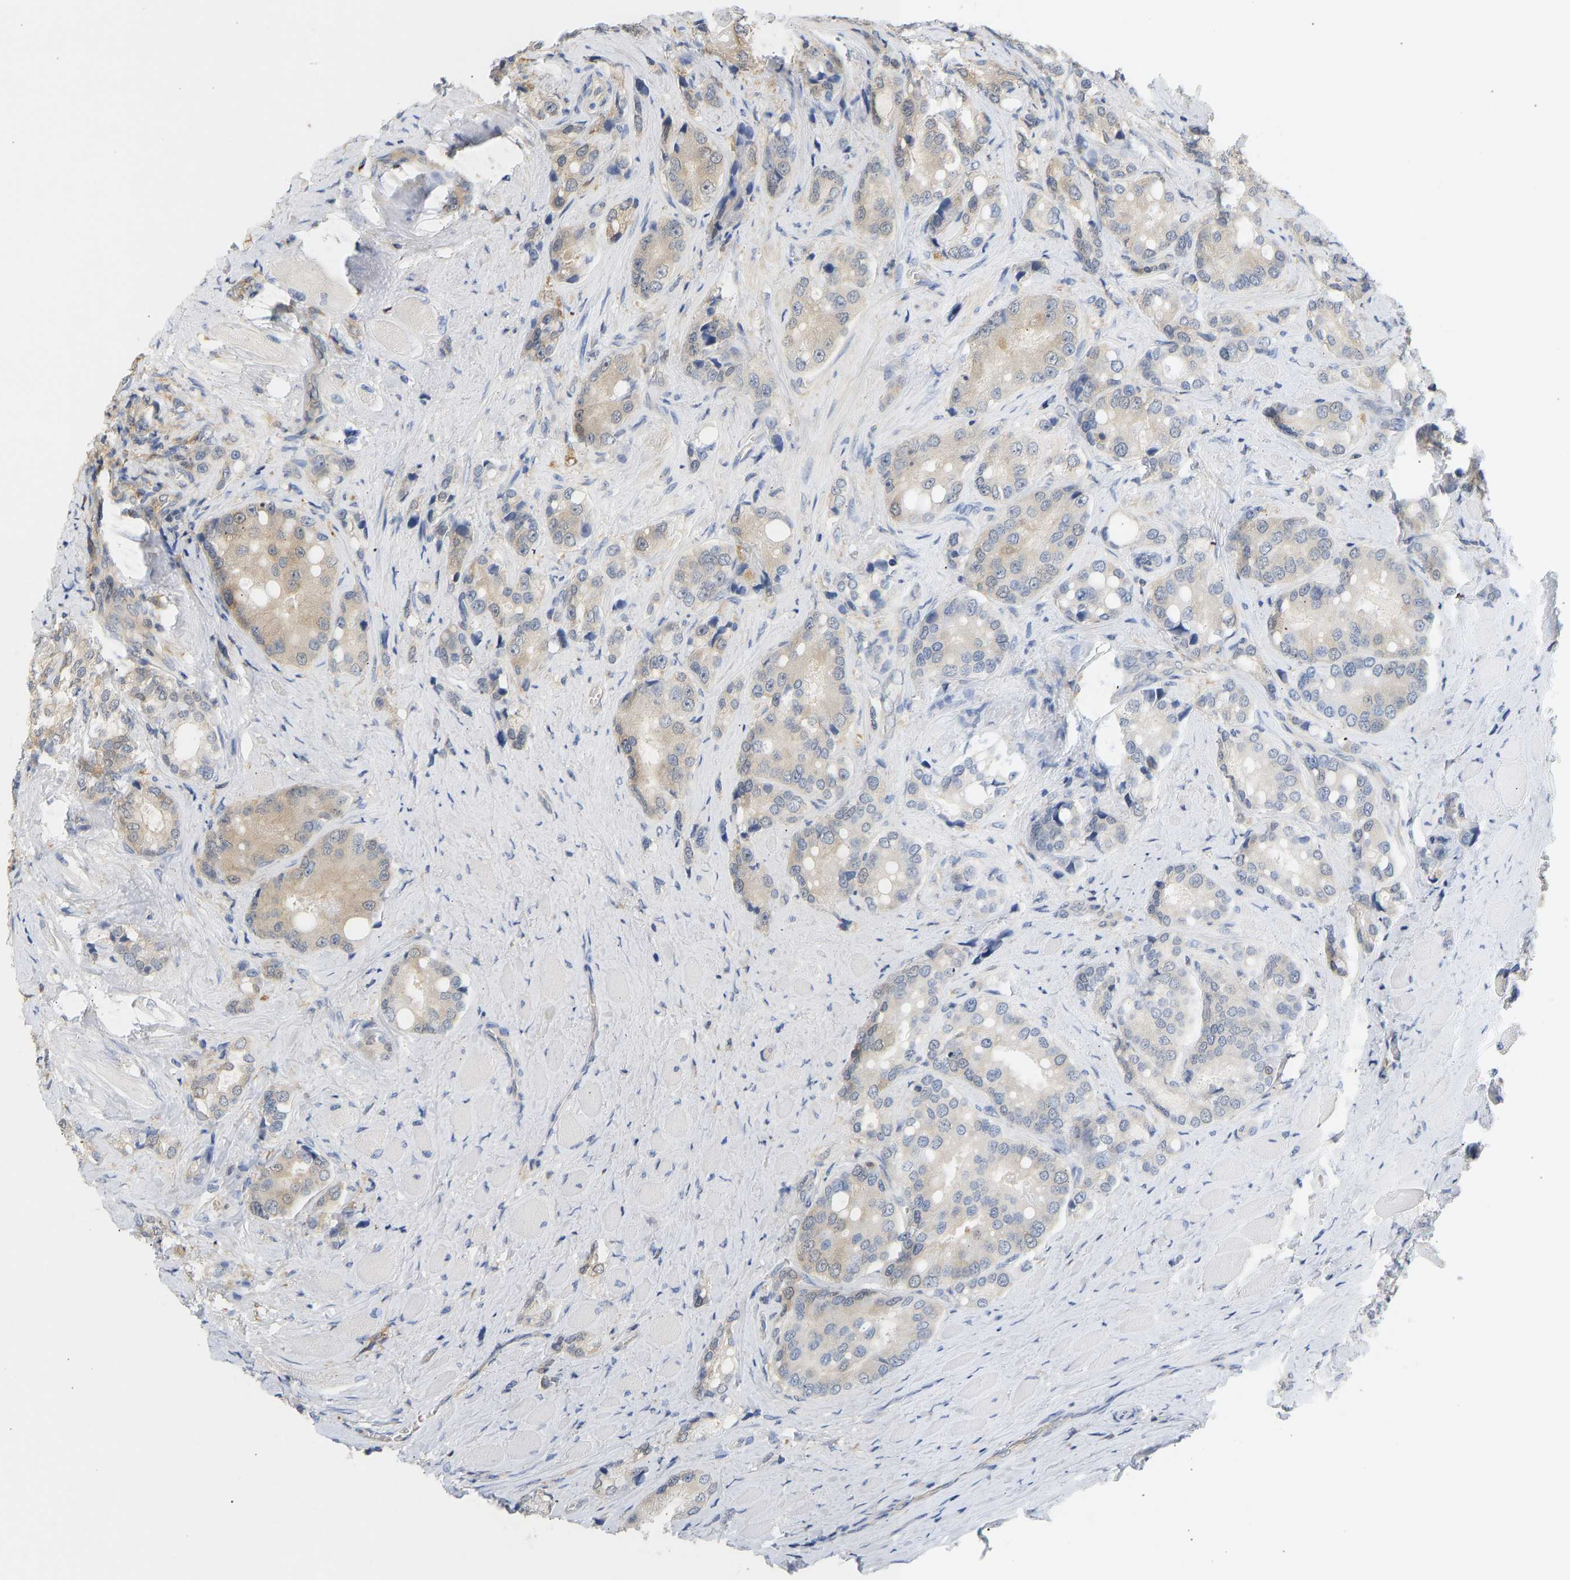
{"staining": {"intensity": "weak", "quantity": "25%-75%", "location": "cytoplasmic/membranous"}, "tissue": "prostate cancer", "cell_type": "Tumor cells", "image_type": "cancer", "snomed": [{"axis": "morphology", "description": "Adenocarcinoma, High grade"}, {"axis": "topography", "description": "Prostate"}], "caption": "High-grade adenocarcinoma (prostate) was stained to show a protein in brown. There is low levels of weak cytoplasmic/membranous positivity in approximately 25%-75% of tumor cells.", "gene": "ENO1", "patient": {"sex": "male", "age": 50}}